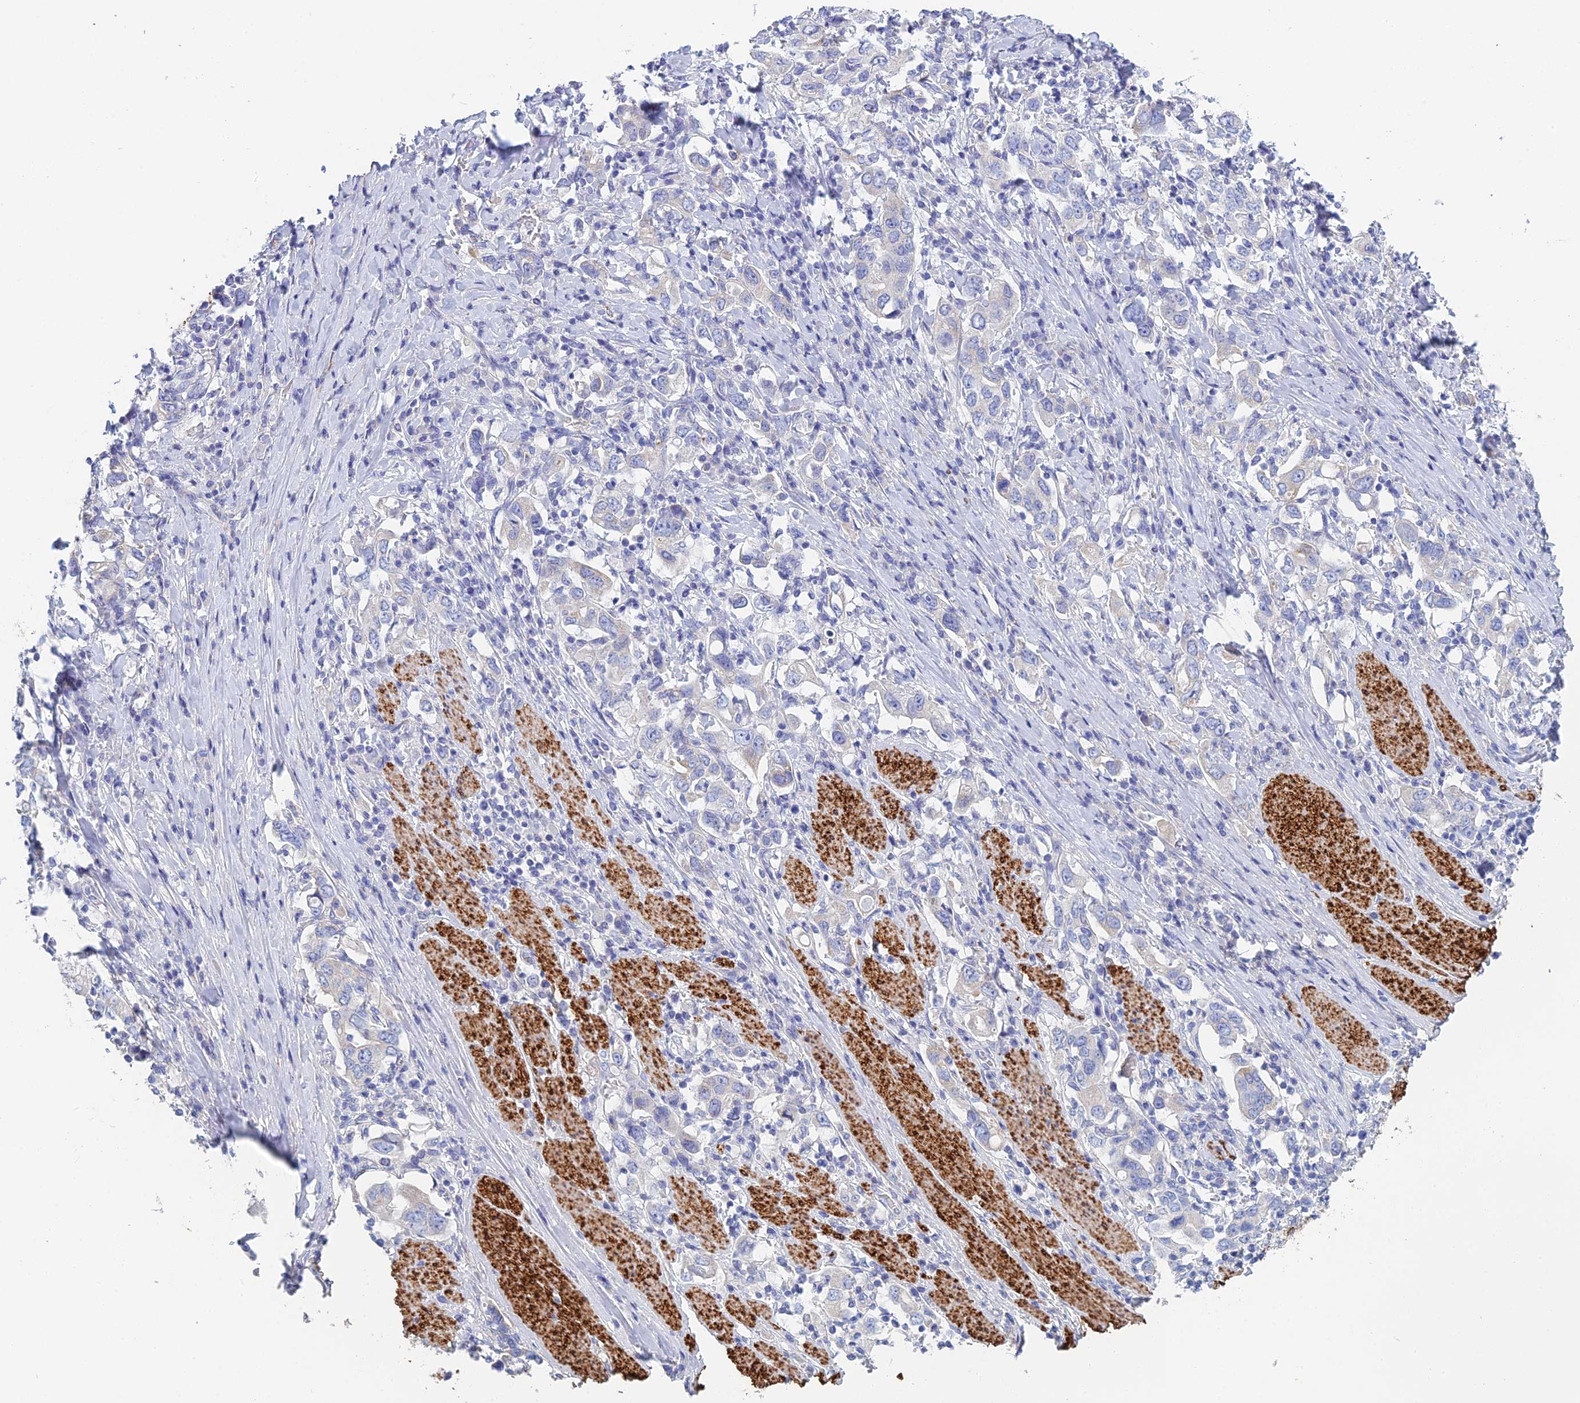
{"staining": {"intensity": "negative", "quantity": "none", "location": "none"}, "tissue": "stomach cancer", "cell_type": "Tumor cells", "image_type": "cancer", "snomed": [{"axis": "morphology", "description": "Adenocarcinoma, NOS"}, {"axis": "topography", "description": "Stomach, upper"}, {"axis": "topography", "description": "Stomach"}], "caption": "An IHC image of stomach cancer is shown. There is no staining in tumor cells of stomach cancer.", "gene": "PCDHA8", "patient": {"sex": "male", "age": 62}}